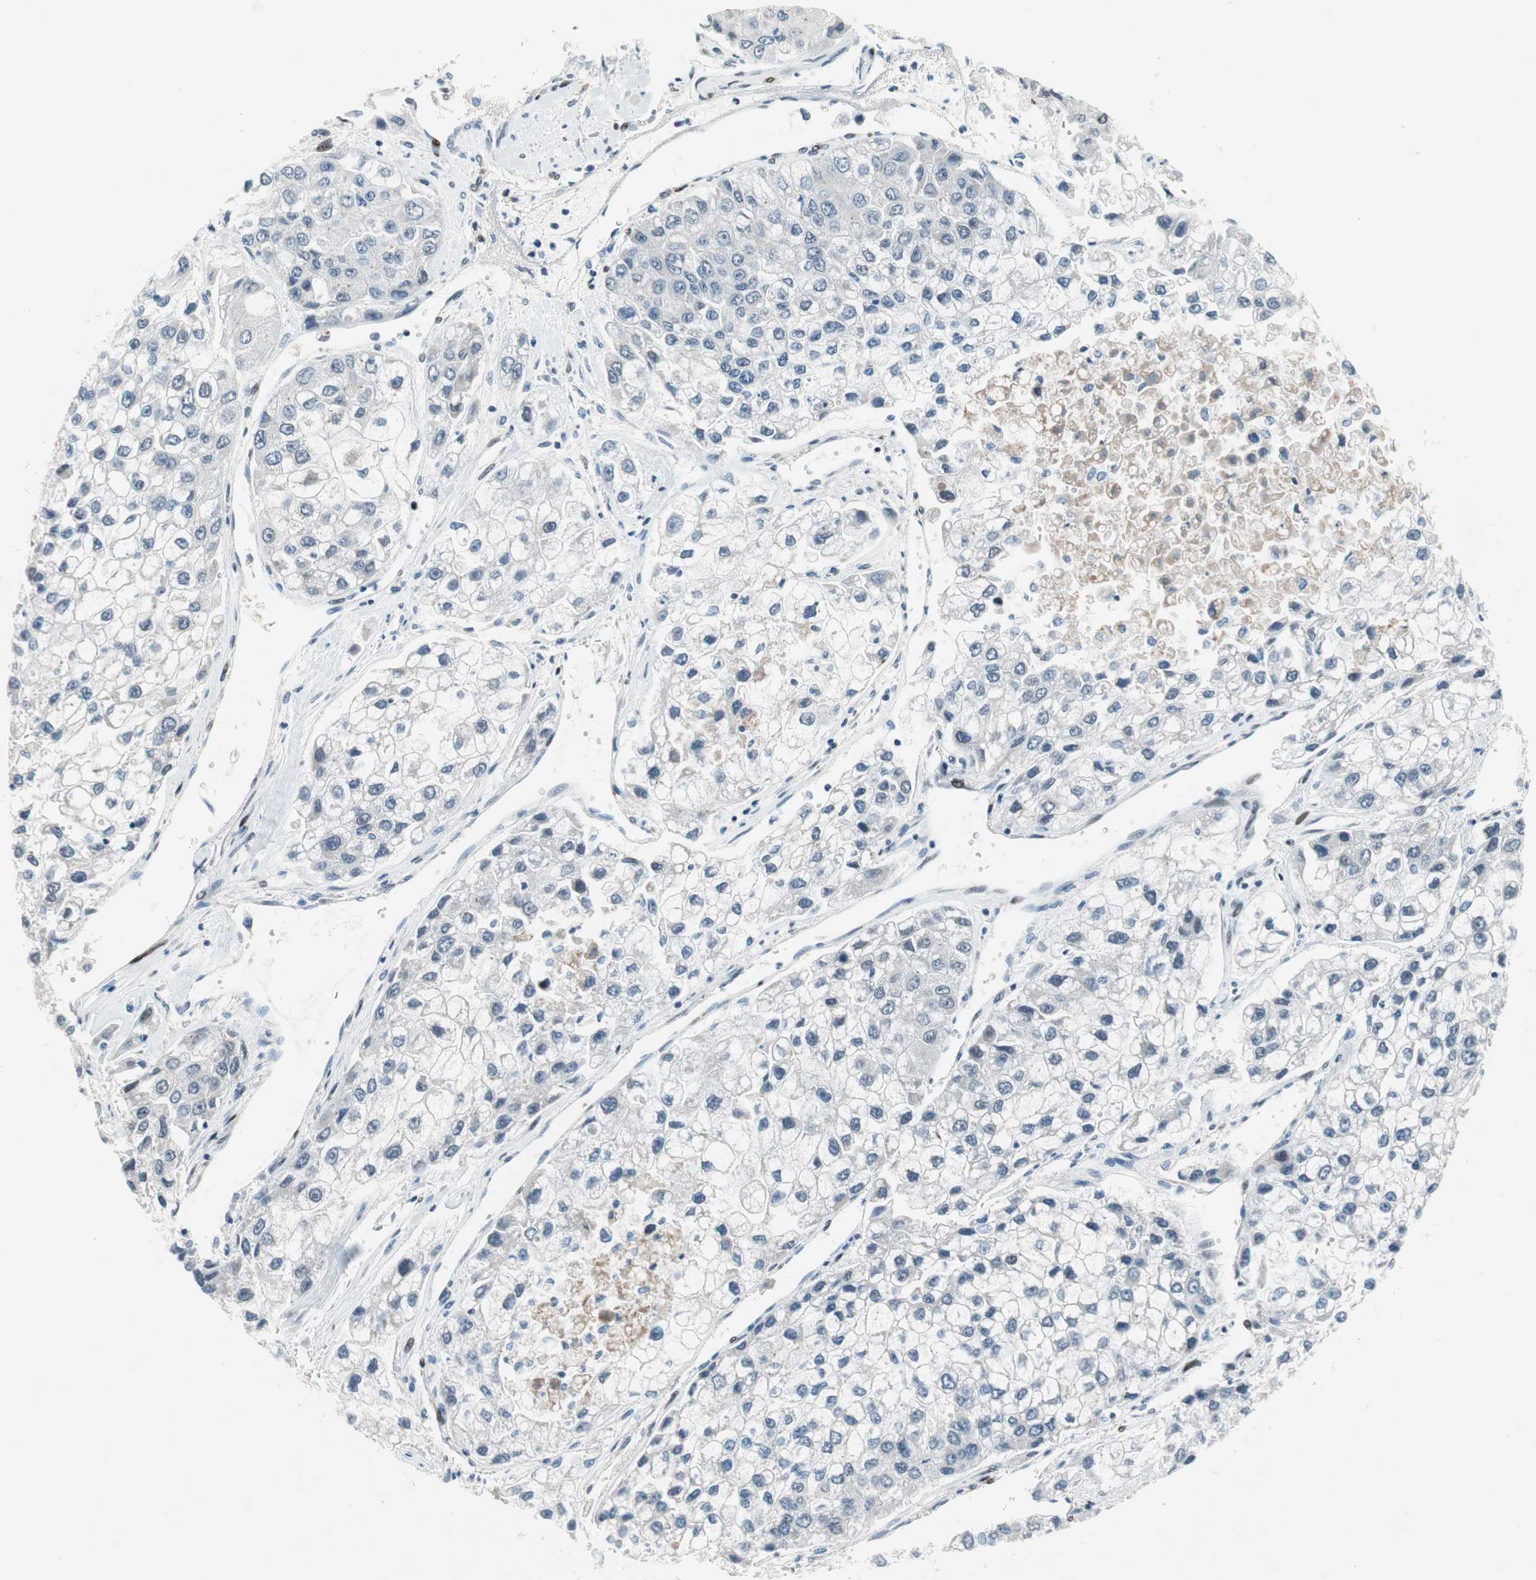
{"staining": {"intensity": "negative", "quantity": "none", "location": "none"}, "tissue": "liver cancer", "cell_type": "Tumor cells", "image_type": "cancer", "snomed": [{"axis": "morphology", "description": "Carcinoma, Hepatocellular, NOS"}, {"axis": "topography", "description": "Liver"}], "caption": "The immunohistochemistry (IHC) micrograph has no significant staining in tumor cells of liver cancer (hepatocellular carcinoma) tissue.", "gene": "FBXO44", "patient": {"sex": "female", "age": 66}}